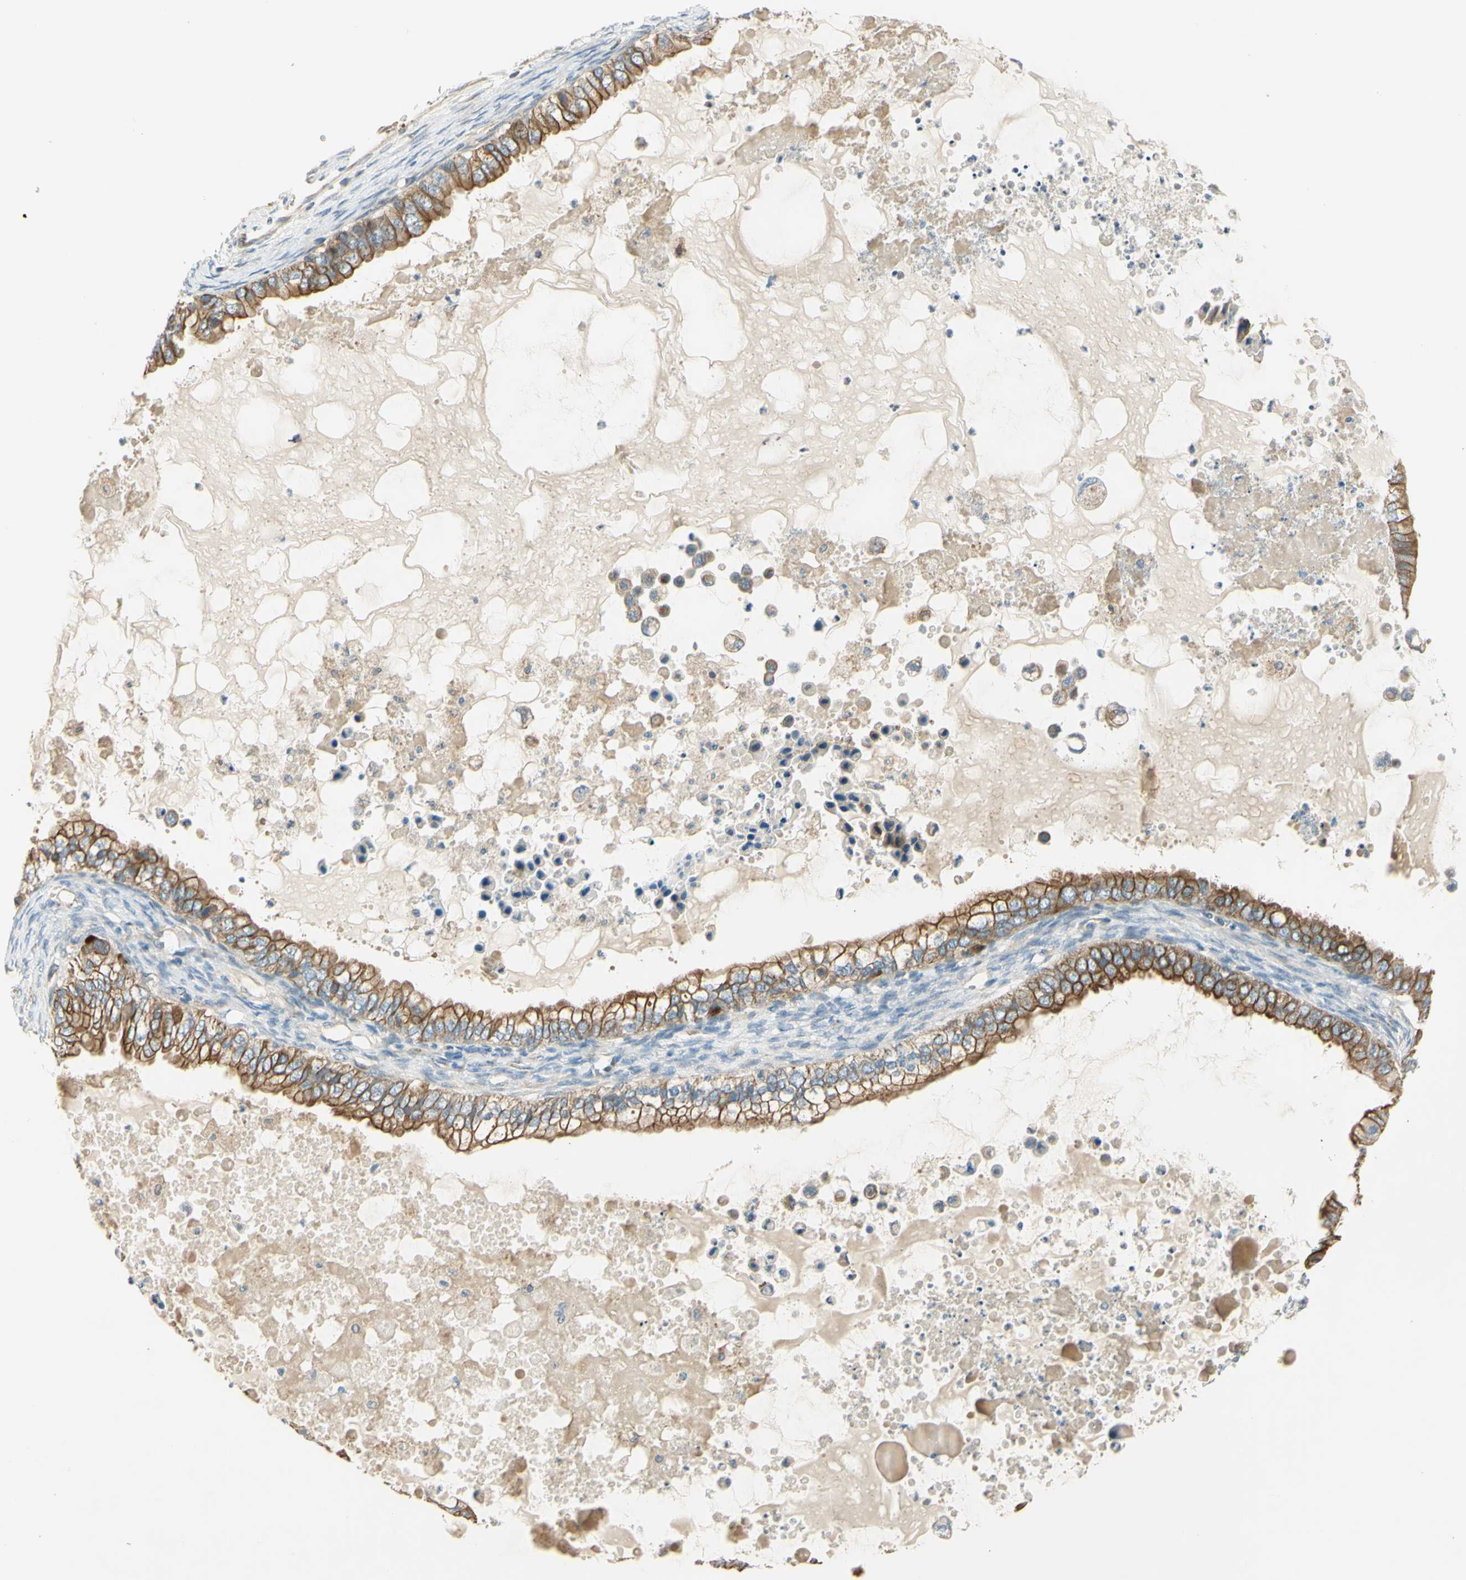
{"staining": {"intensity": "moderate", "quantity": ">75%", "location": "cytoplasmic/membranous"}, "tissue": "ovarian cancer", "cell_type": "Tumor cells", "image_type": "cancer", "snomed": [{"axis": "morphology", "description": "Cystadenocarcinoma, mucinous, NOS"}, {"axis": "topography", "description": "Ovary"}], "caption": "Approximately >75% of tumor cells in mucinous cystadenocarcinoma (ovarian) show moderate cytoplasmic/membranous protein staining as visualized by brown immunohistochemical staining.", "gene": "LAMA3", "patient": {"sex": "female", "age": 80}}